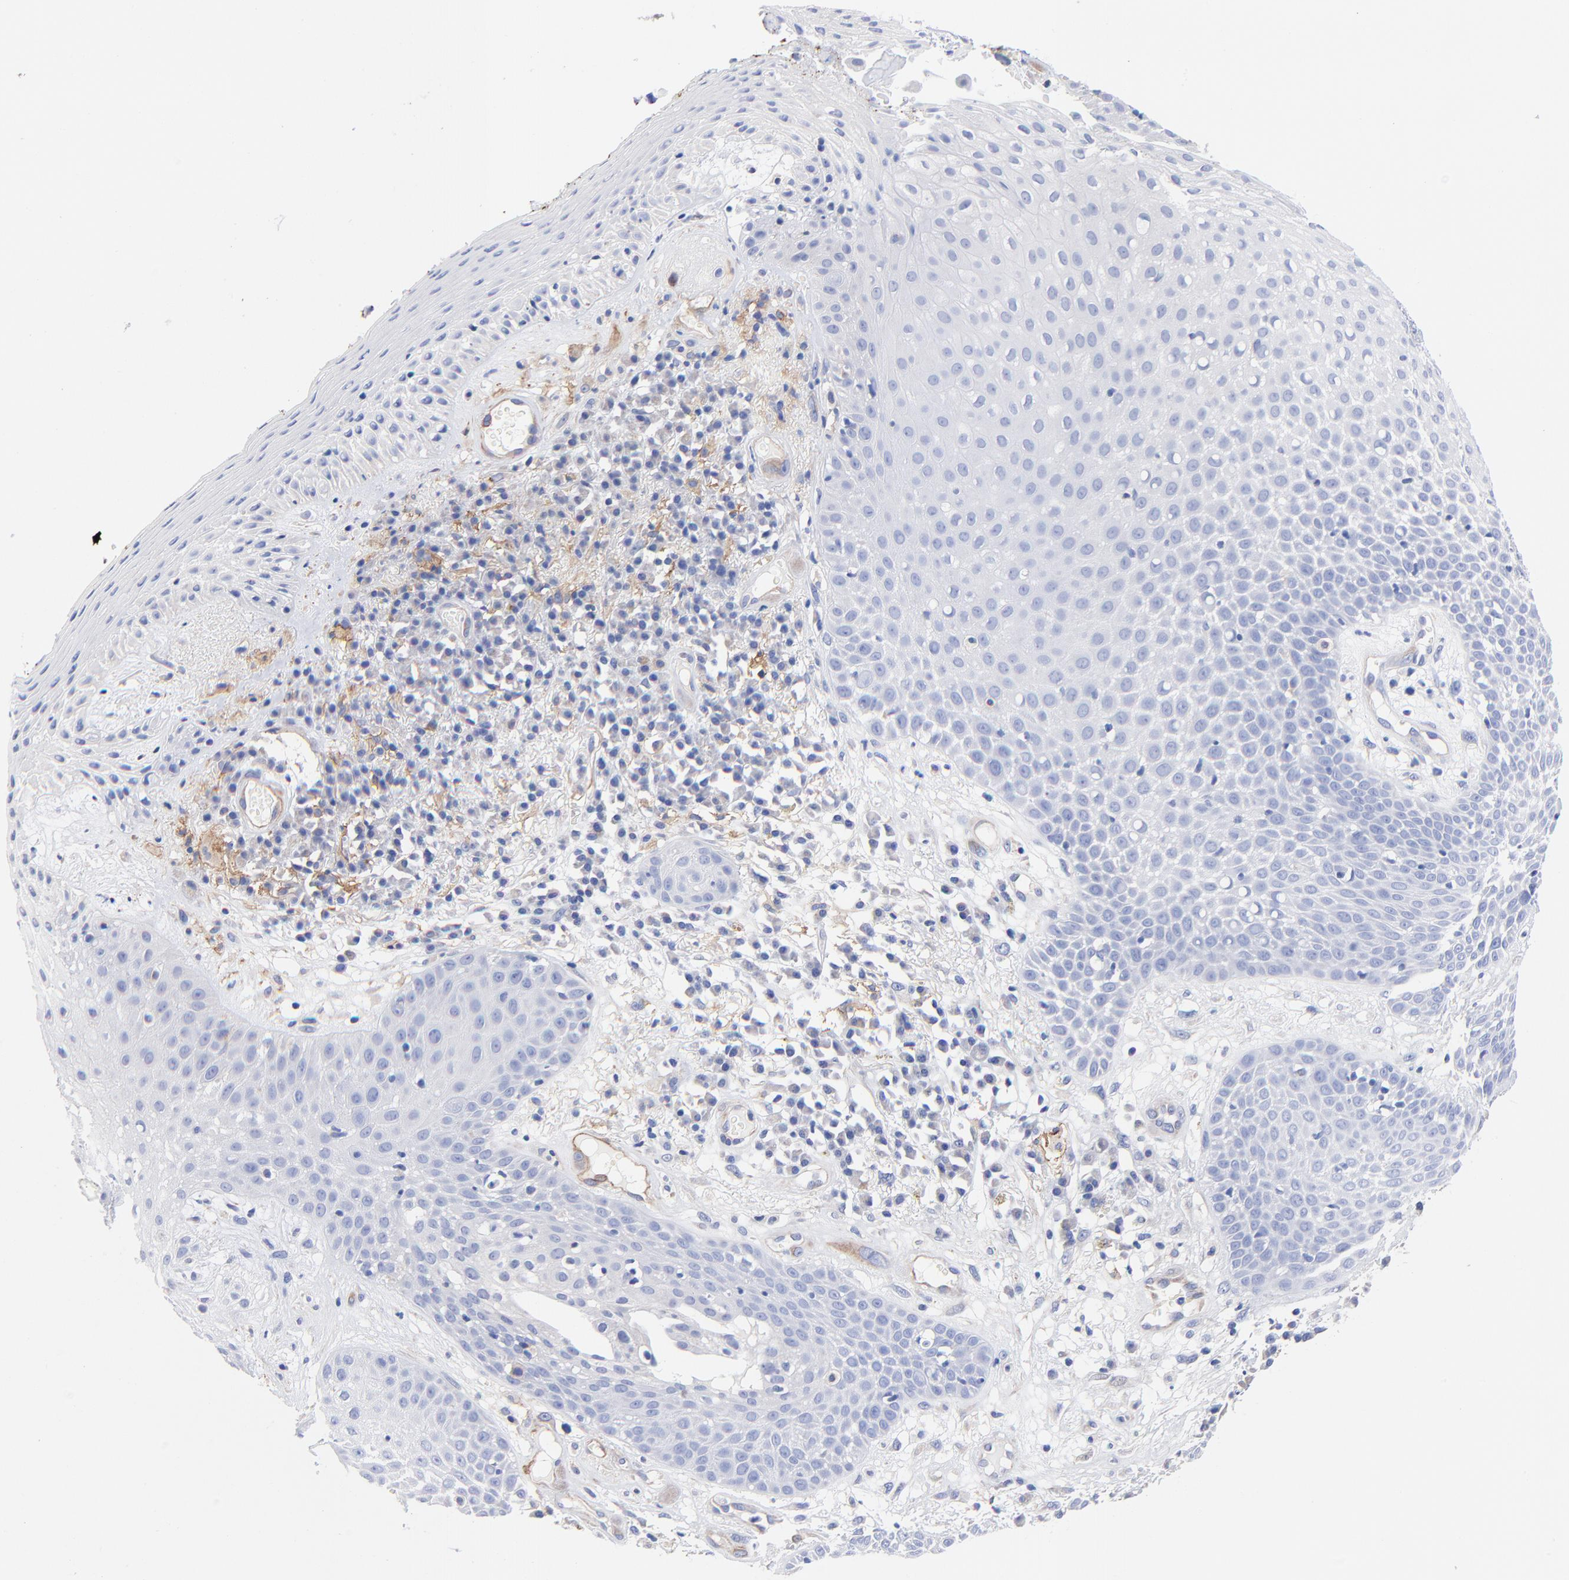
{"staining": {"intensity": "negative", "quantity": "none", "location": "none"}, "tissue": "skin cancer", "cell_type": "Tumor cells", "image_type": "cancer", "snomed": [{"axis": "morphology", "description": "Squamous cell carcinoma, NOS"}, {"axis": "topography", "description": "Skin"}], "caption": "Immunohistochemistry (IHC) image of human skin squamous cell carcinoma stained for a protein (brown), which shows no staining in tumor cells.", "gene": "SLC44A2", "patient": {"sex": "male", "age": 65}}